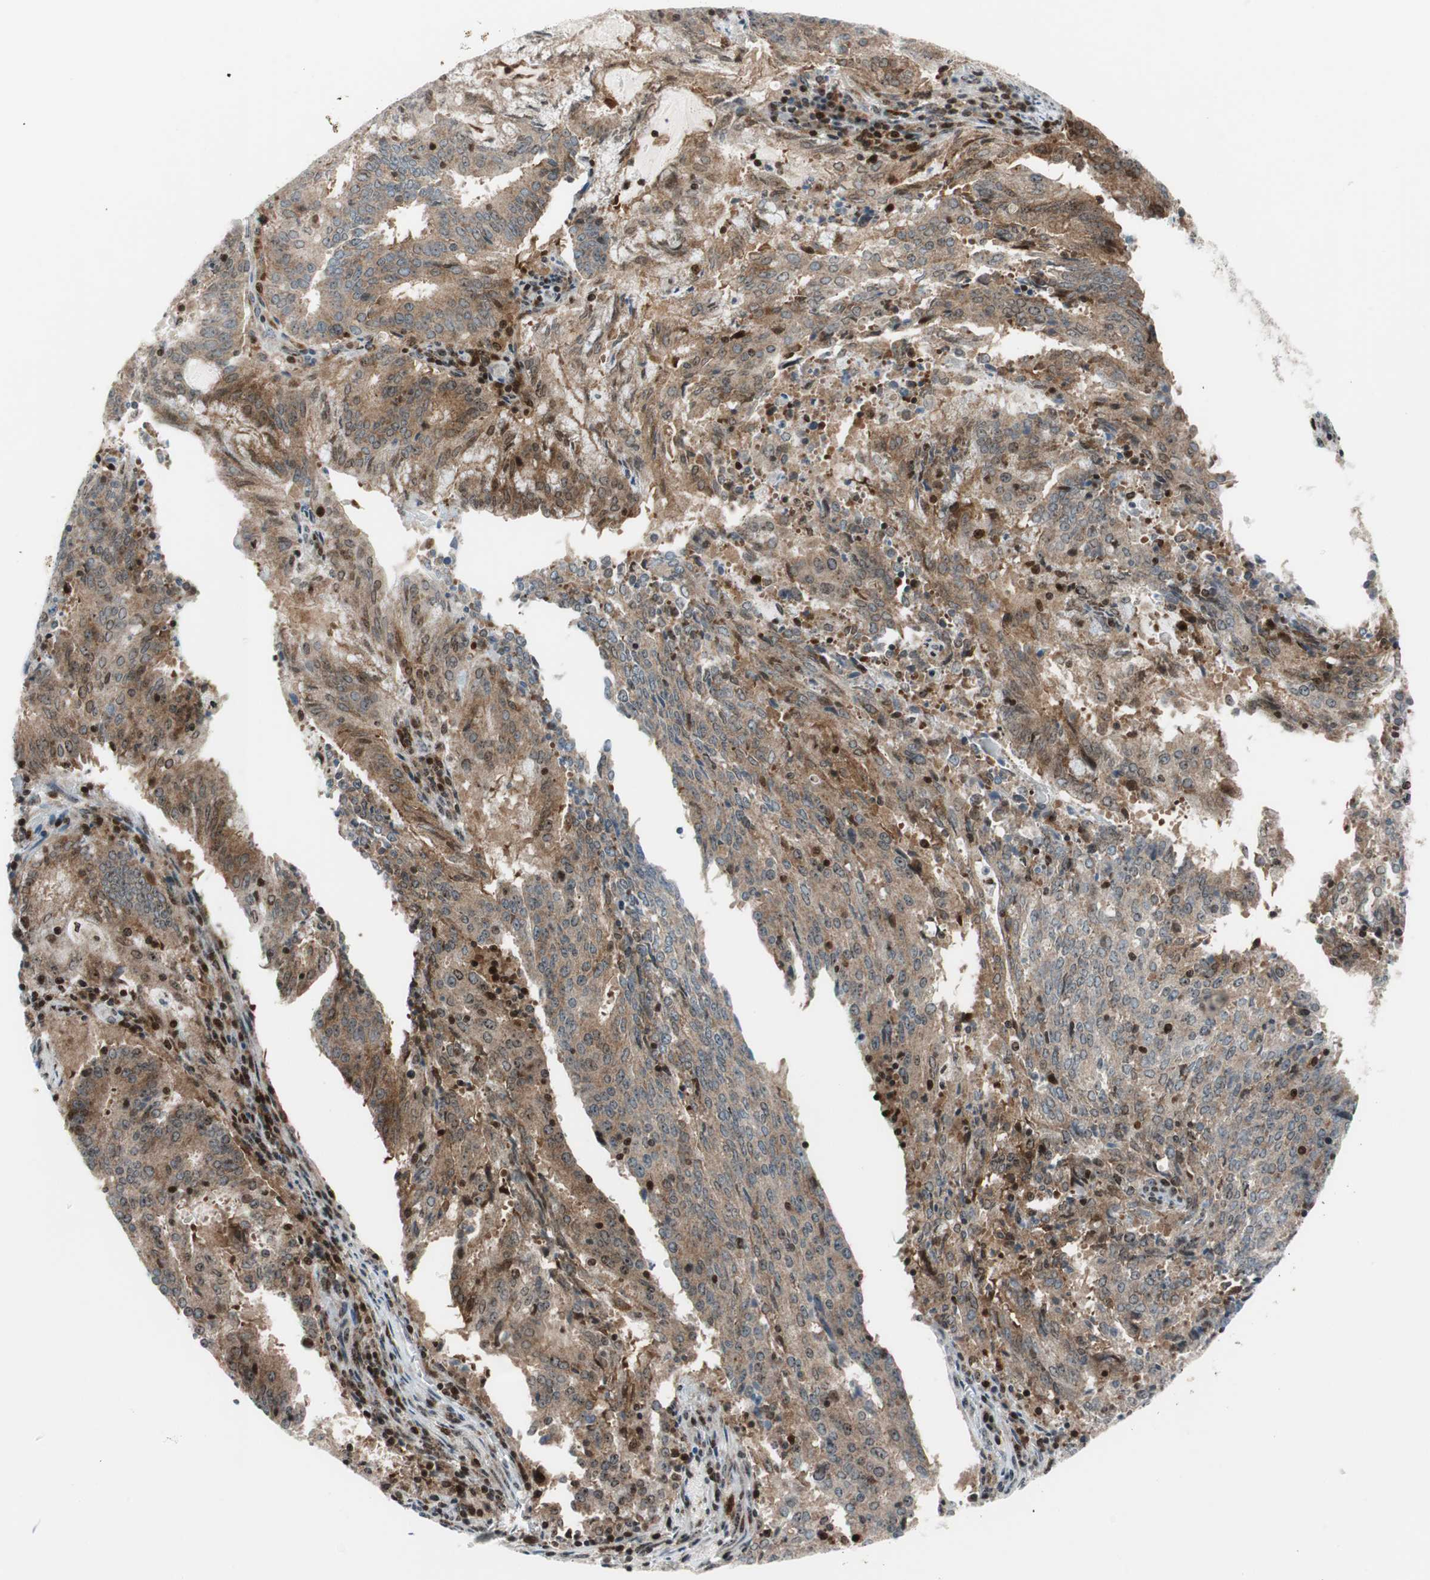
{"staining": {"intensity": "moderate", "quantity": ">75%", "location": "cytoplasmic/membranous"}, "tissue": "cervical cancer", "cell_type": "Tumor cells", "image_type": "cancer", "snomed": [{"axis": "morphology", "description": "Adenocarcinoma, NOS"}, {"axis": "topography", "description": "Cervix"}], "caption": "Immunohistochemical staining of cervical adenocarcinoma exhibits medium levels of moderate cytoplasmic/membranous expression in approximately >75% of tumor cells. The staining is performed using DAB brown chromogen to label protein expression. The nuclei are counter-stained blue using hematoxylin.", "gene": "RGS10", "patient": {"sex": "female", "age": 44}}